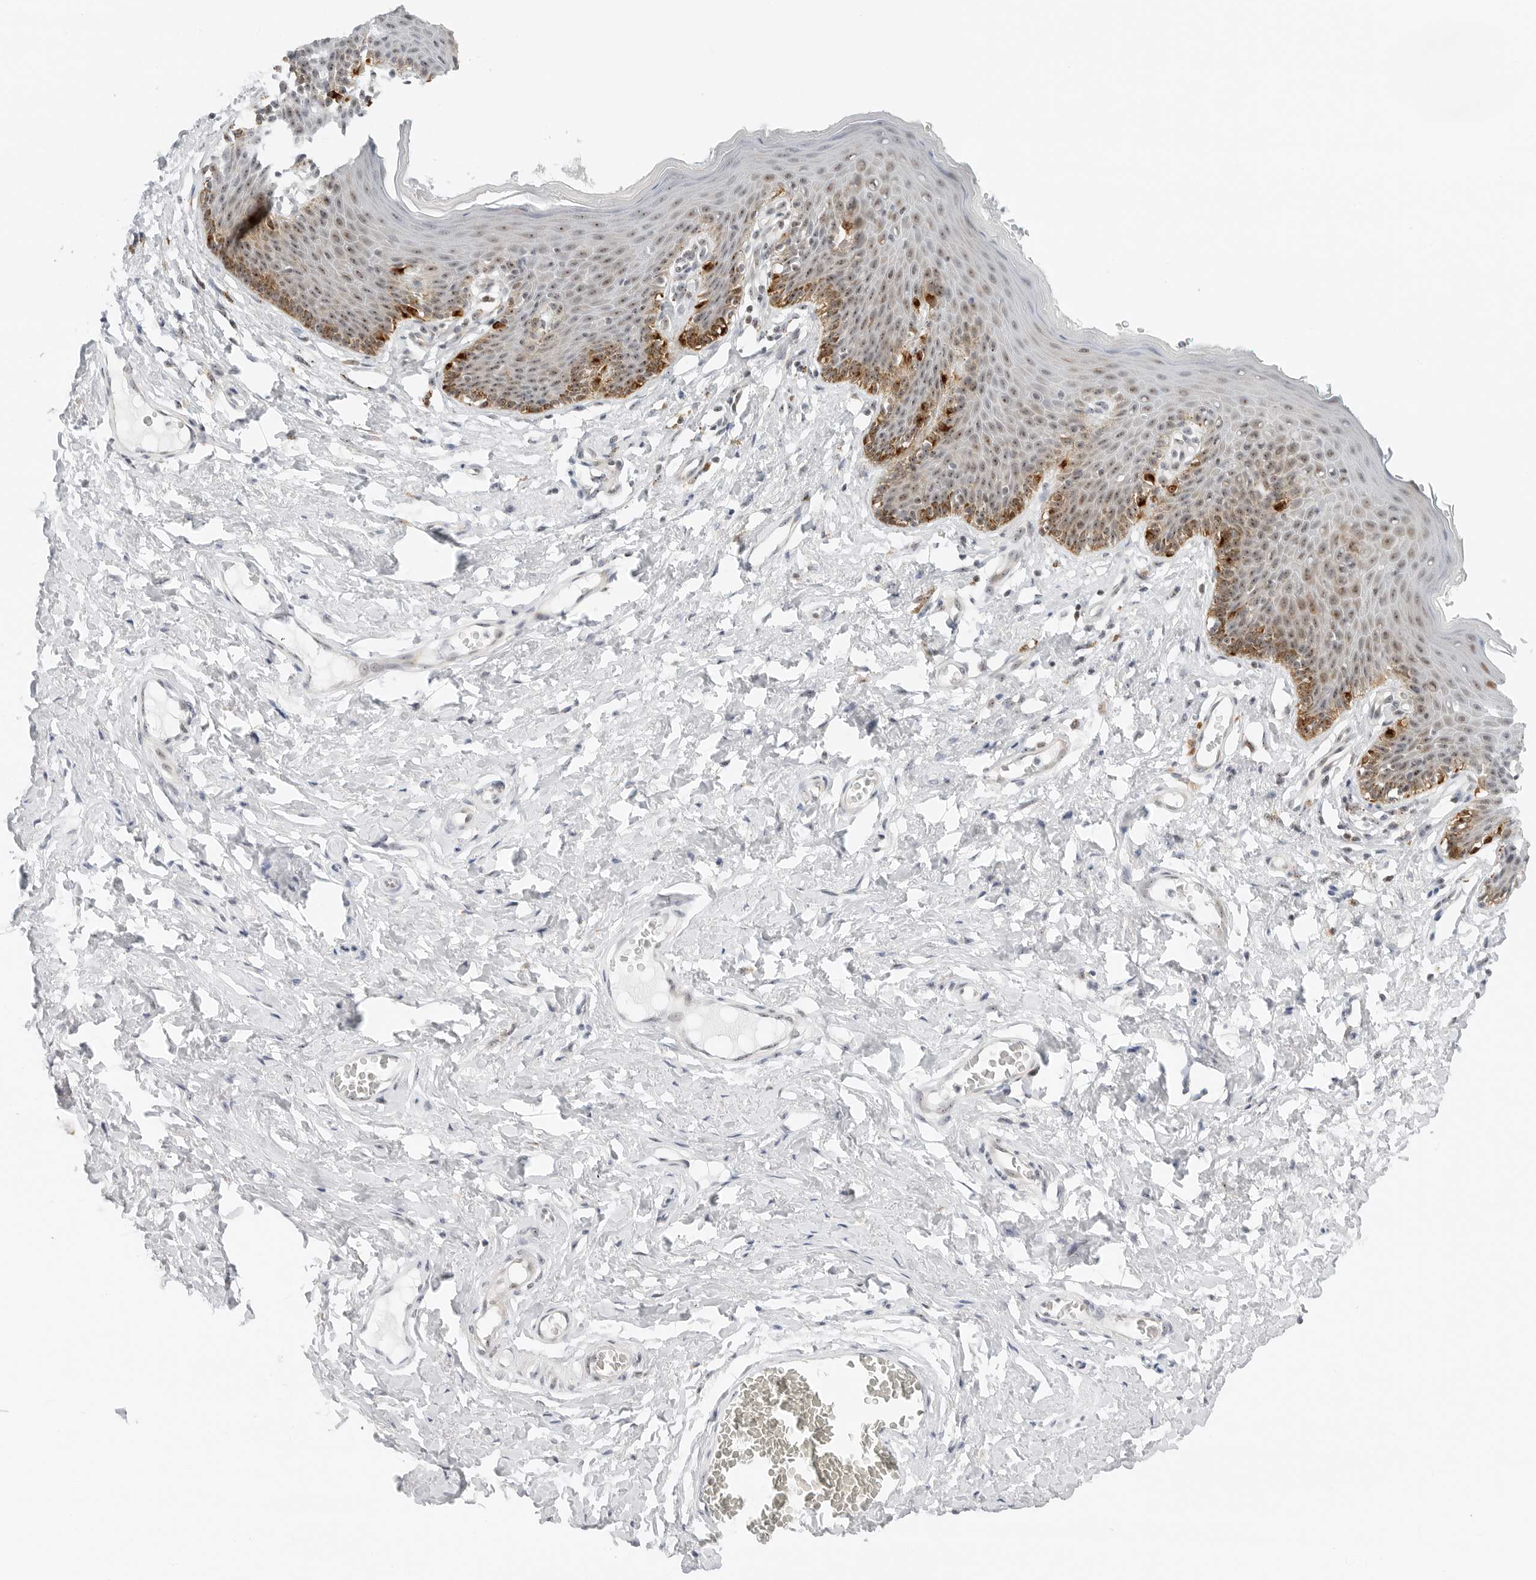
{"staining": {"intensity": "moderate", "quantity": "25%-75%", "location": "cytoplasmic/membranous,nuclear"}, "tissue": "skin", "cell_type": "Epidermal cells", "image_type": "normal", "snomed": [{"axis": "morphology", "description": "Normal tissue, NOS"}, {"axis": "topography", "description": "Vulva"}], "caption": "This micrograph reveals immunohistochemistry staining of benign skin, with medium moderate cytoplasmic/membranous,nuclear positivity in approximately 25%-75% of epidermal cells.", "gene": "RIMKLA", "patient": {"sex": "female", "age": 66}}